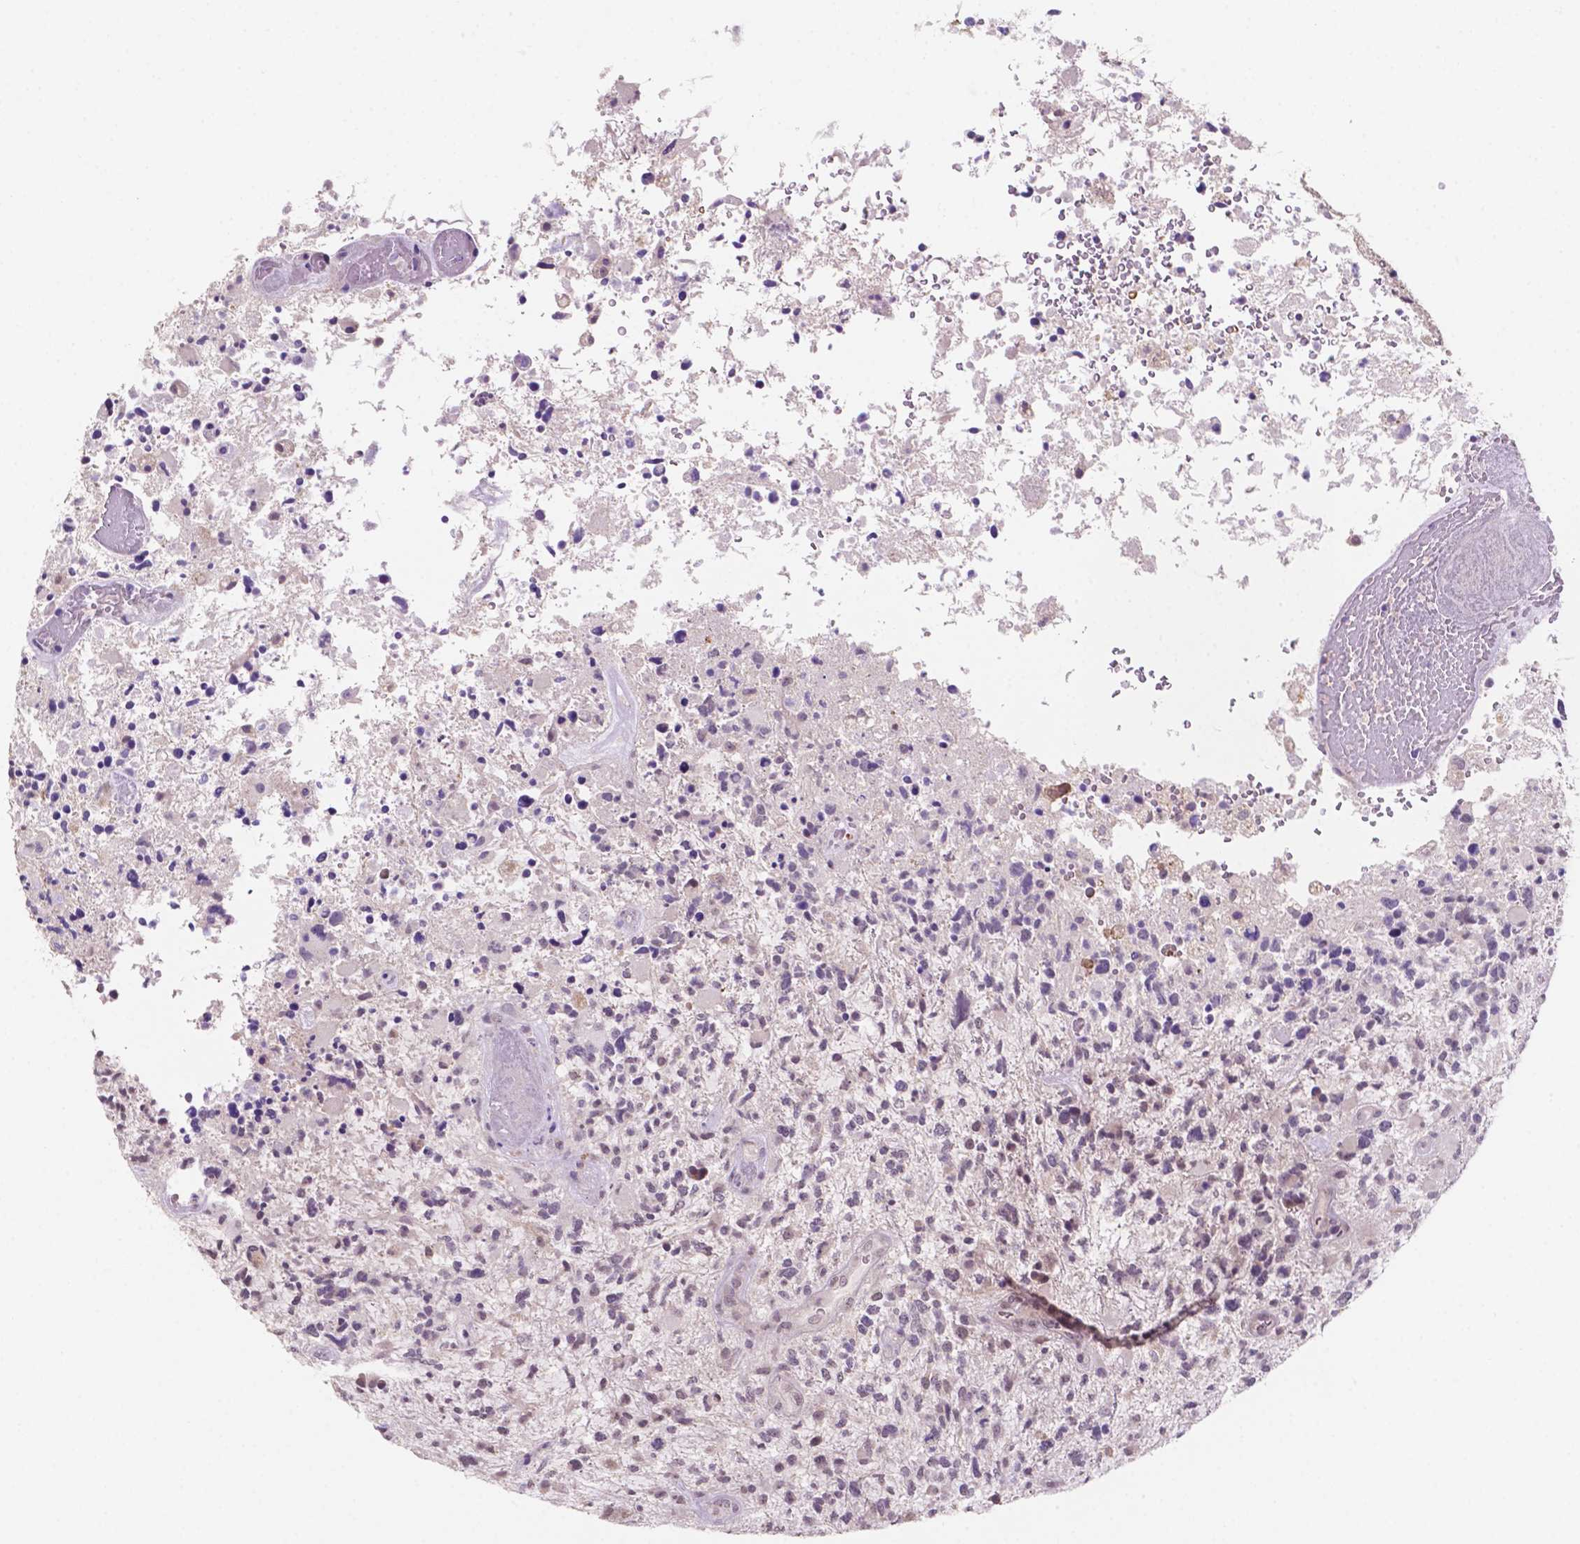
{"staining": {"intensity": "negative", "quantity": "none", "location": "none"}, "tissue": "glioma", "cell_type": "Tumor cells", "image_type": "cancer", "snomed": [{"axis": "morphology", "description": "Glioma, malignant, High grade"}, {"axis": "topography", "description": "Brain"}], "caption": "IHC histopathology image of human glioma stained for a protein (brown), which reveals no staining in tumor cells.", "gene": "SHLD3", "patient": {"sex": "female", "age": 71}}